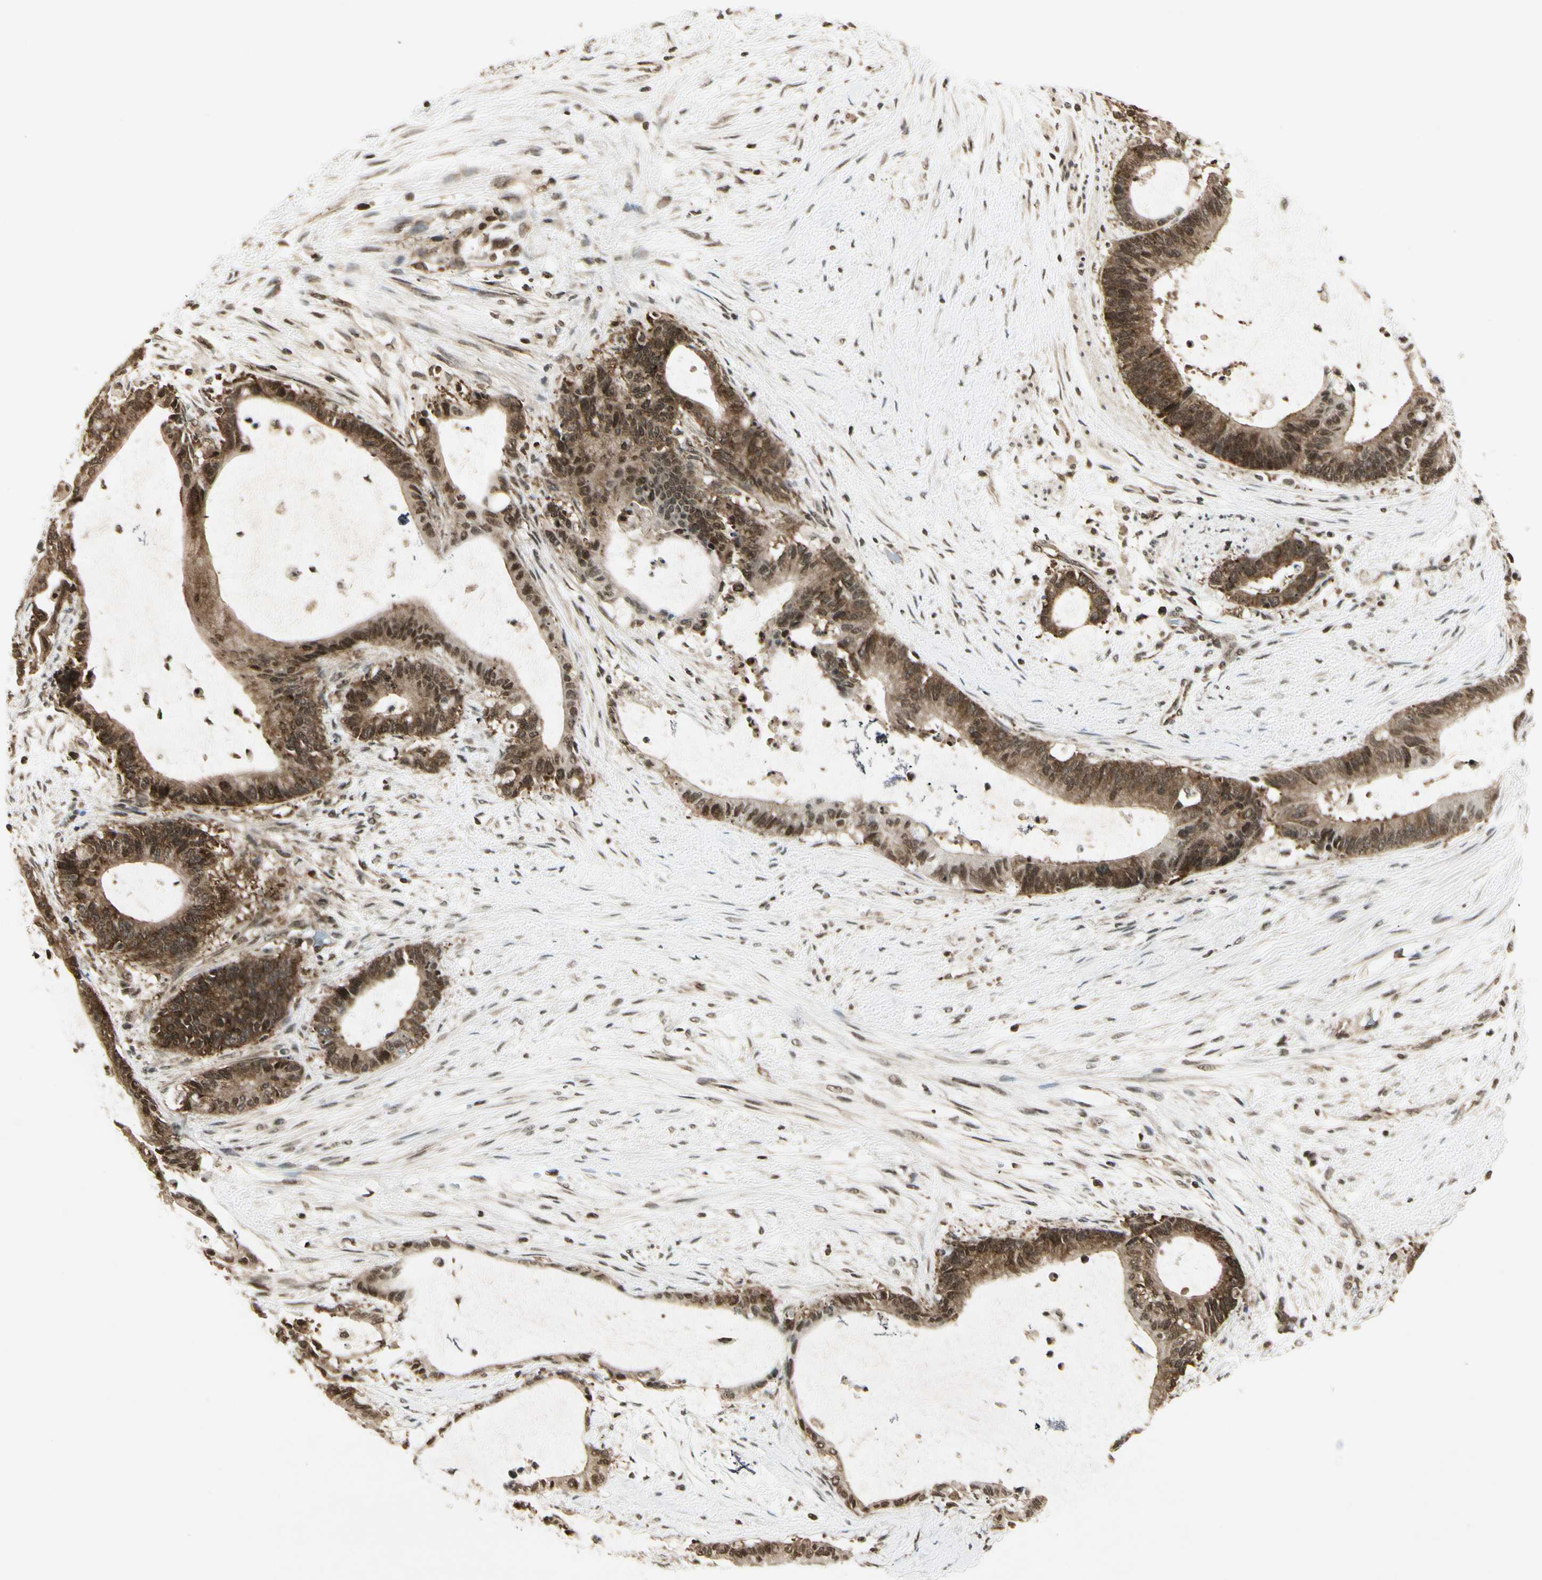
{"staining": {"intensity": "strong", "quantity": ">75%", "location": "cytoplasmic/membranous,nuclear"}, "tissue": "liver cancer", "cell_type": "Tumor cells", "image_type": "cancer", "snomed": [{"axis": "morphology", "description": "Cholangiocarcinoma"}, {"axis": "topography", "description": "Liver"}], "caption": "Cholangiocarcinoma (liver) stained with a brown dye displays strong cytoplasmic/membranous and nuclear positive staining in approximately >75% of tumor cells.", "gene": "SMN2", "patient": {"sex": "female", "age": 73}}